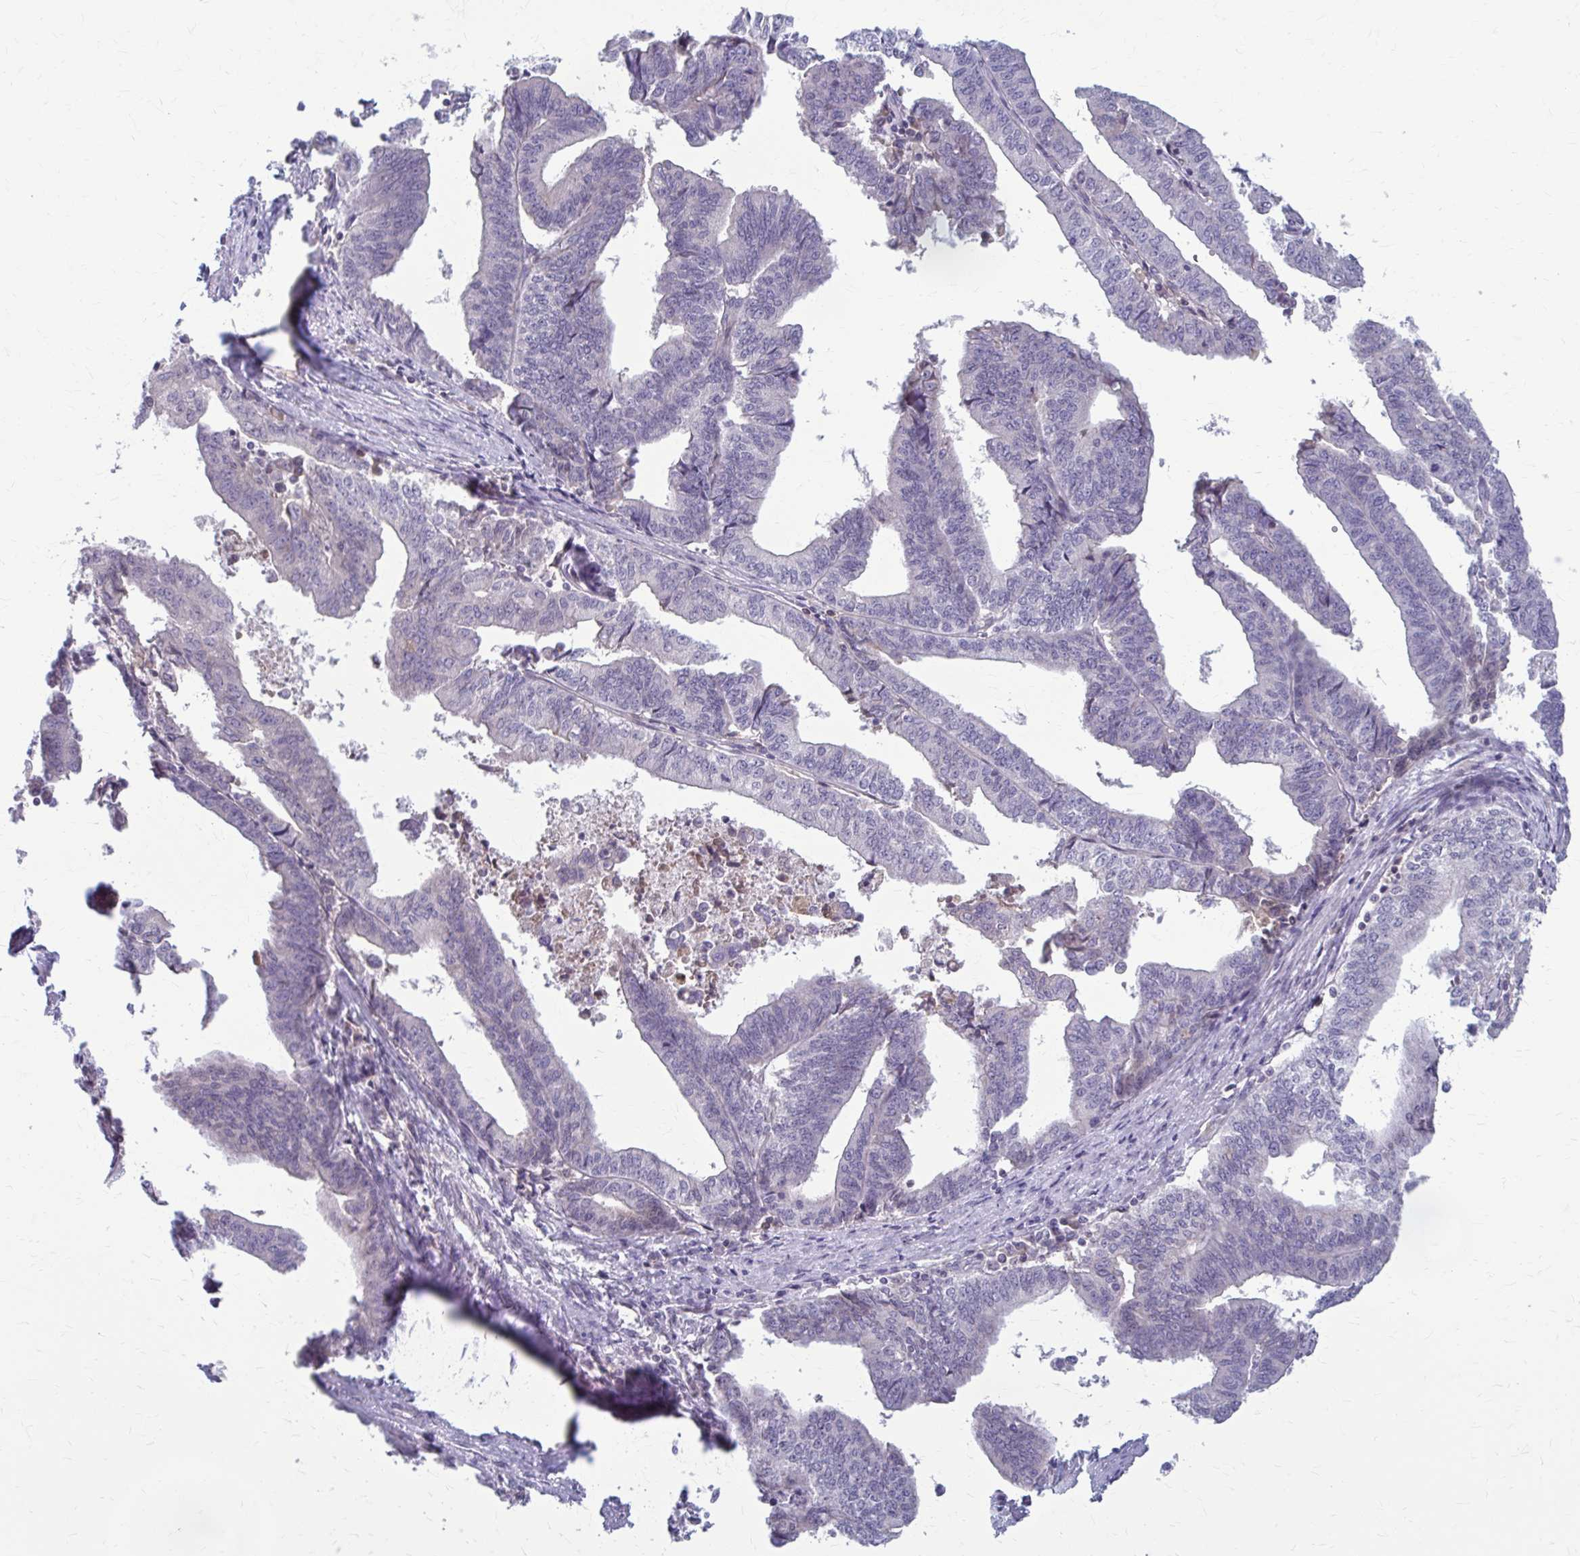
{"staining": {"intensity": "negative", "quantity": "none", "location": "none"}, "tissue": "endometrial cancer", "cell_type": "Tumor cells", "image_type": "cancer", "snomed": [{"axis": "morphology", "description": "Adenocarcinoma, NOS"}, {"axis": "topography", "description": "Endometrium"}], "caption": "A histopathology image of endometrial cancer (adenocarcinoma) stained for a protein displays no brown staining in tumor cells. (IHC, brightfield microscopy, high magnification).", "gene": "MCRIP2", "patient": {"sex": "female", "age": 65}}